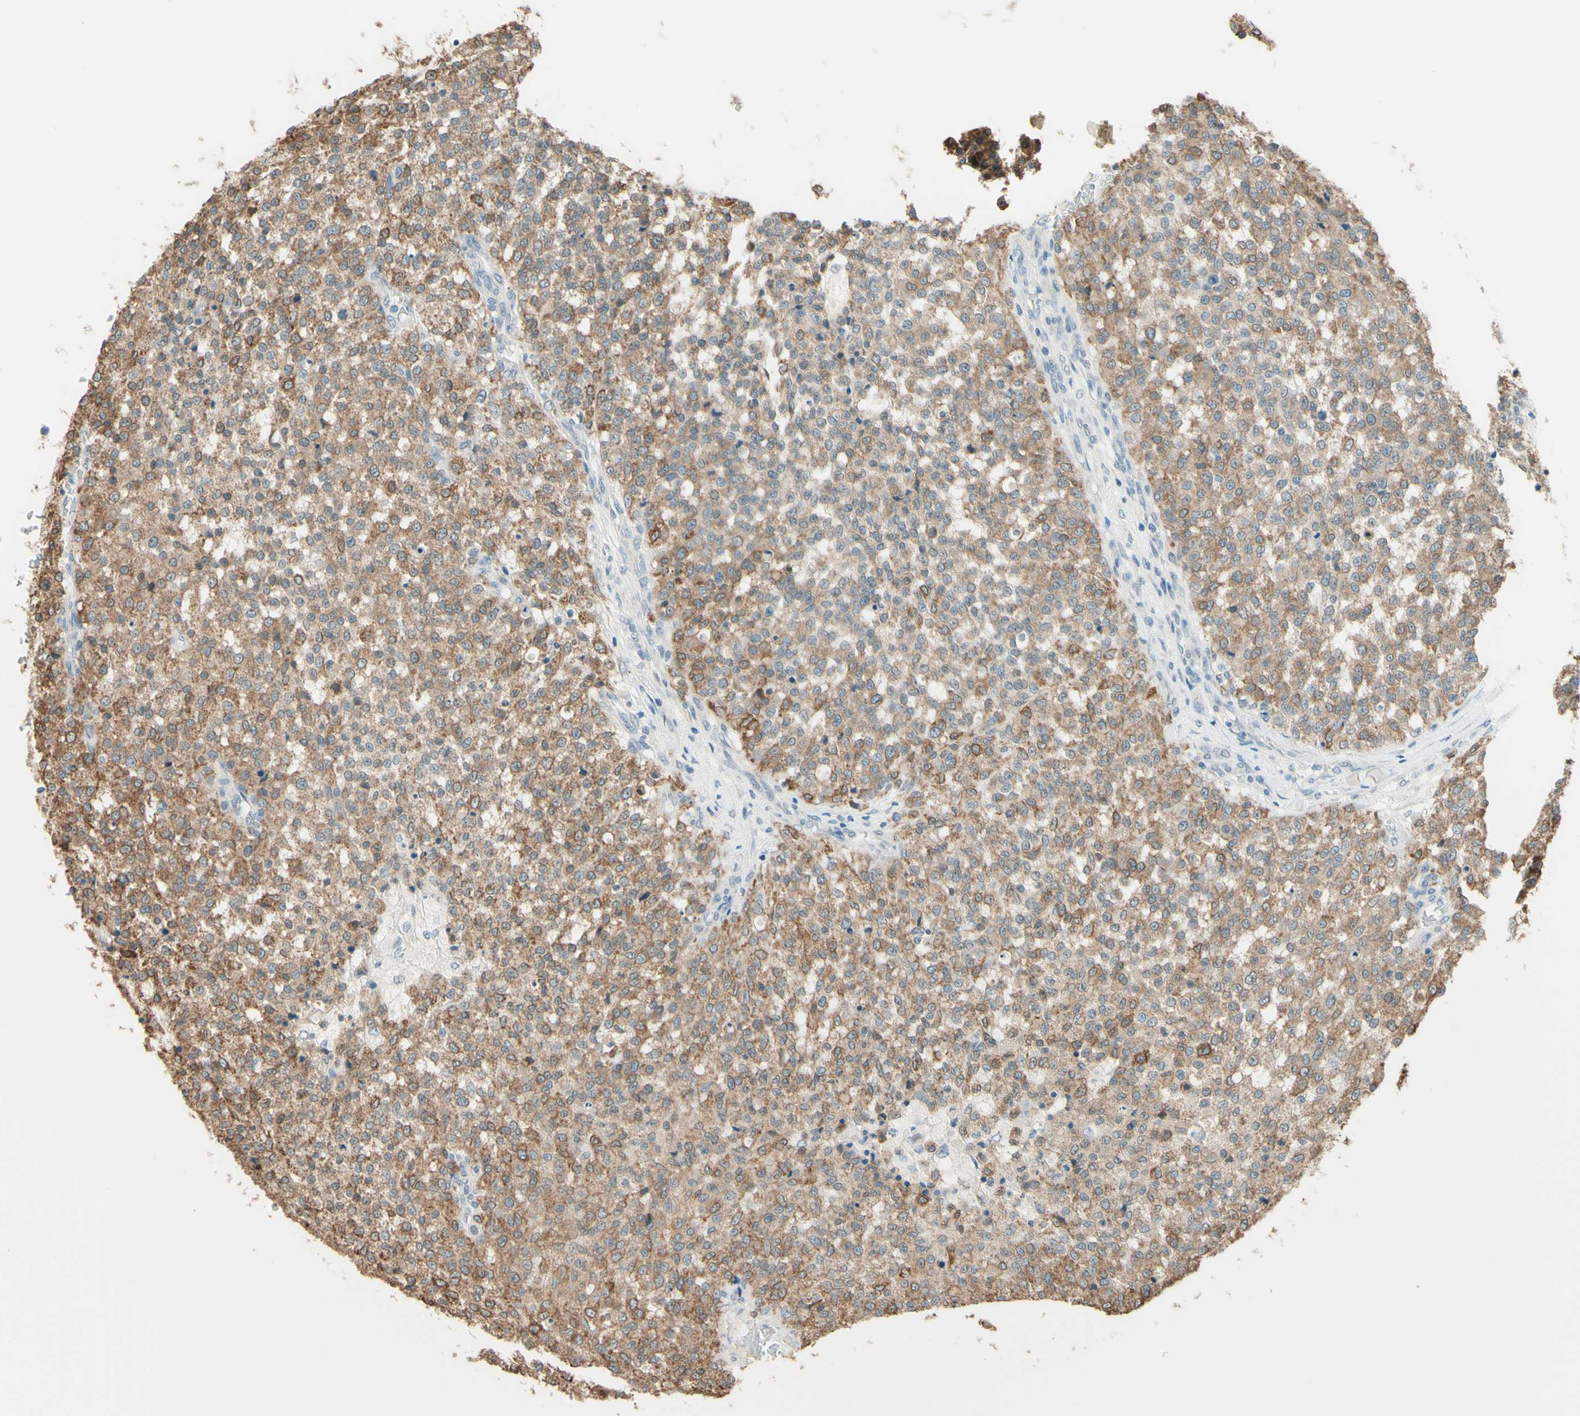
{"staining": {"intensity": "weak", "quantity": ">75%", "location": "cytoplasmic/membranous"}, "tissue": "testis cancer", "cell_type": "Tumor cells", "image_type": "cancer", "snomed": [{"axis": "morphology", "description": "Seminoma, NOS"}, {"axis": "topography", "description": "Testis"}], "caption": "The immunohistochemical stain shows weak cytoplasmic/membranous positivity in tumor cells of seminoma (testis) tissue.", "gene": "JPH1", "patient": {"sex": "male", "age": 59}}